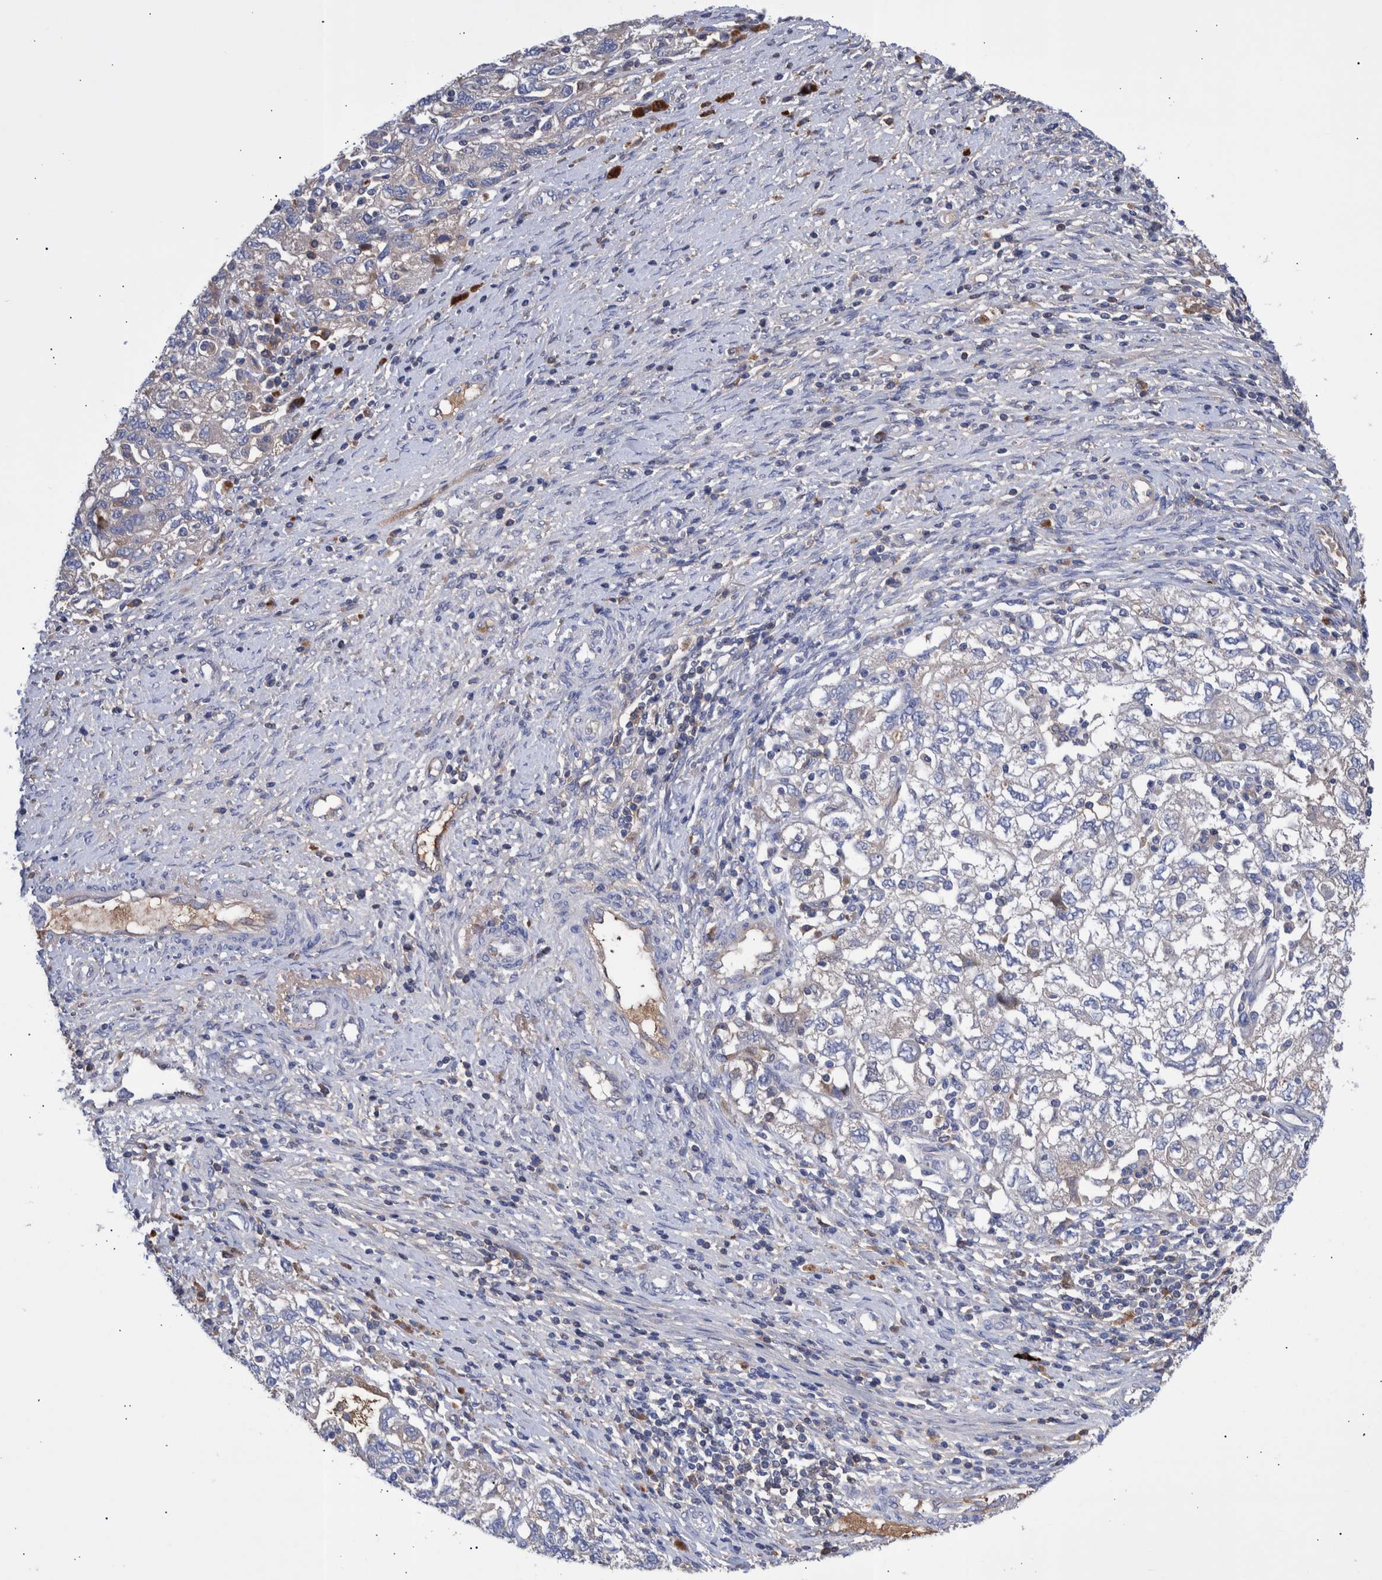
{"staining": {"intensity": "negative", "quantity": "none", "location": "none"}, "tissue": "ovarian cancer", "cell_type": "Tumor cells", "image_type": "cancer", "snomed": [{"axis": "morphology", "description": "Carcinoma, NOS"}, {"axis": "morphology", "description": "Cystadenocarcinoma, serous, NOS"}, {"axis": "topography", "description": "Ovary"}], "caption": "This is an immunohistochemistry (IHC) histopathology image of human ovarian cancer (carcinoma). There is no expression in tumor cells.", "gene": "DLL4", "patient": {"sex": "female", "age": 69}}